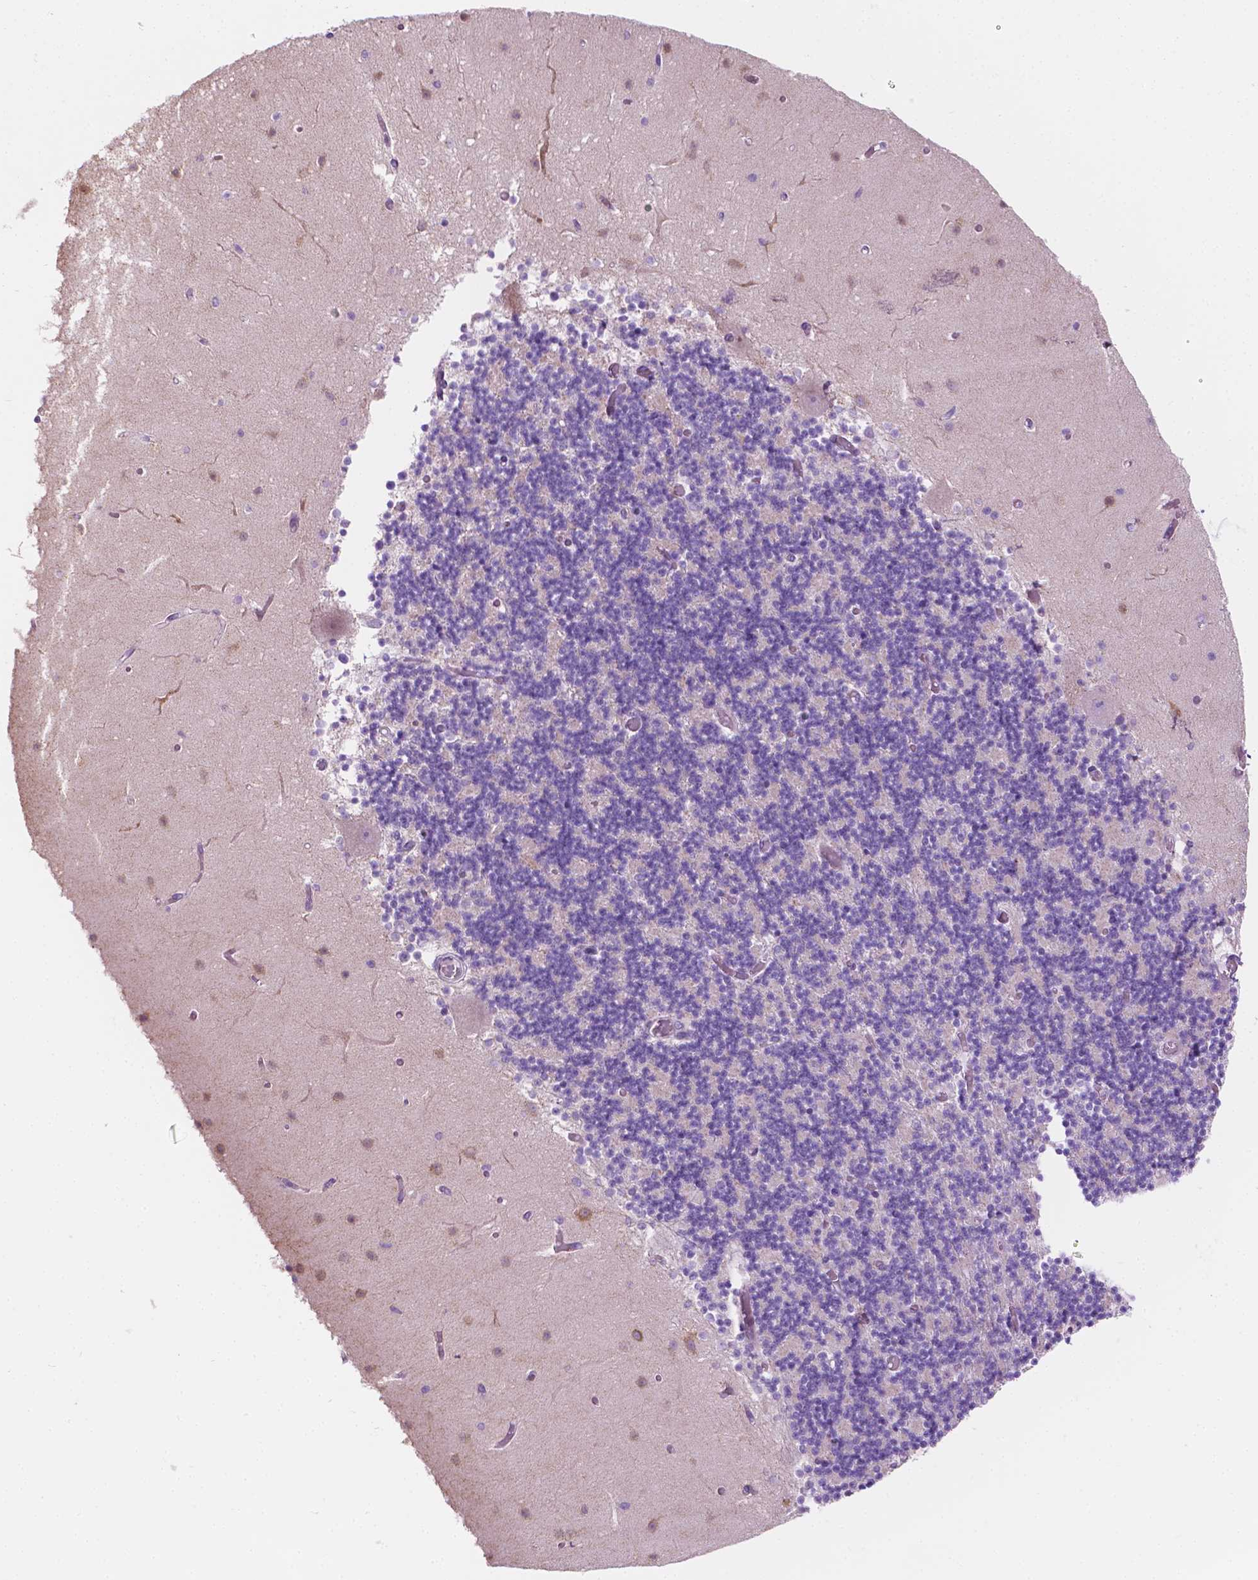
{"staining": {"intensity": "negative", "quantity": "none", "location": "none"}, "tissue": "cerebellum", "cell_type": "Cells in granular layer", "image_type": "normal", "snomed": [{"axis": "morphology", "description": "Normal tissue, NOS"}, {"axis": "topography", "description": "Cerebellum"}], "caption": "There is no significant staining in cells in granular layer of cerebellum. (Immunohistochemistry, brightfield microscopy, high magnification).", "gene": "NOS1AP", "patient": {"sex": "female", "age": 28}}